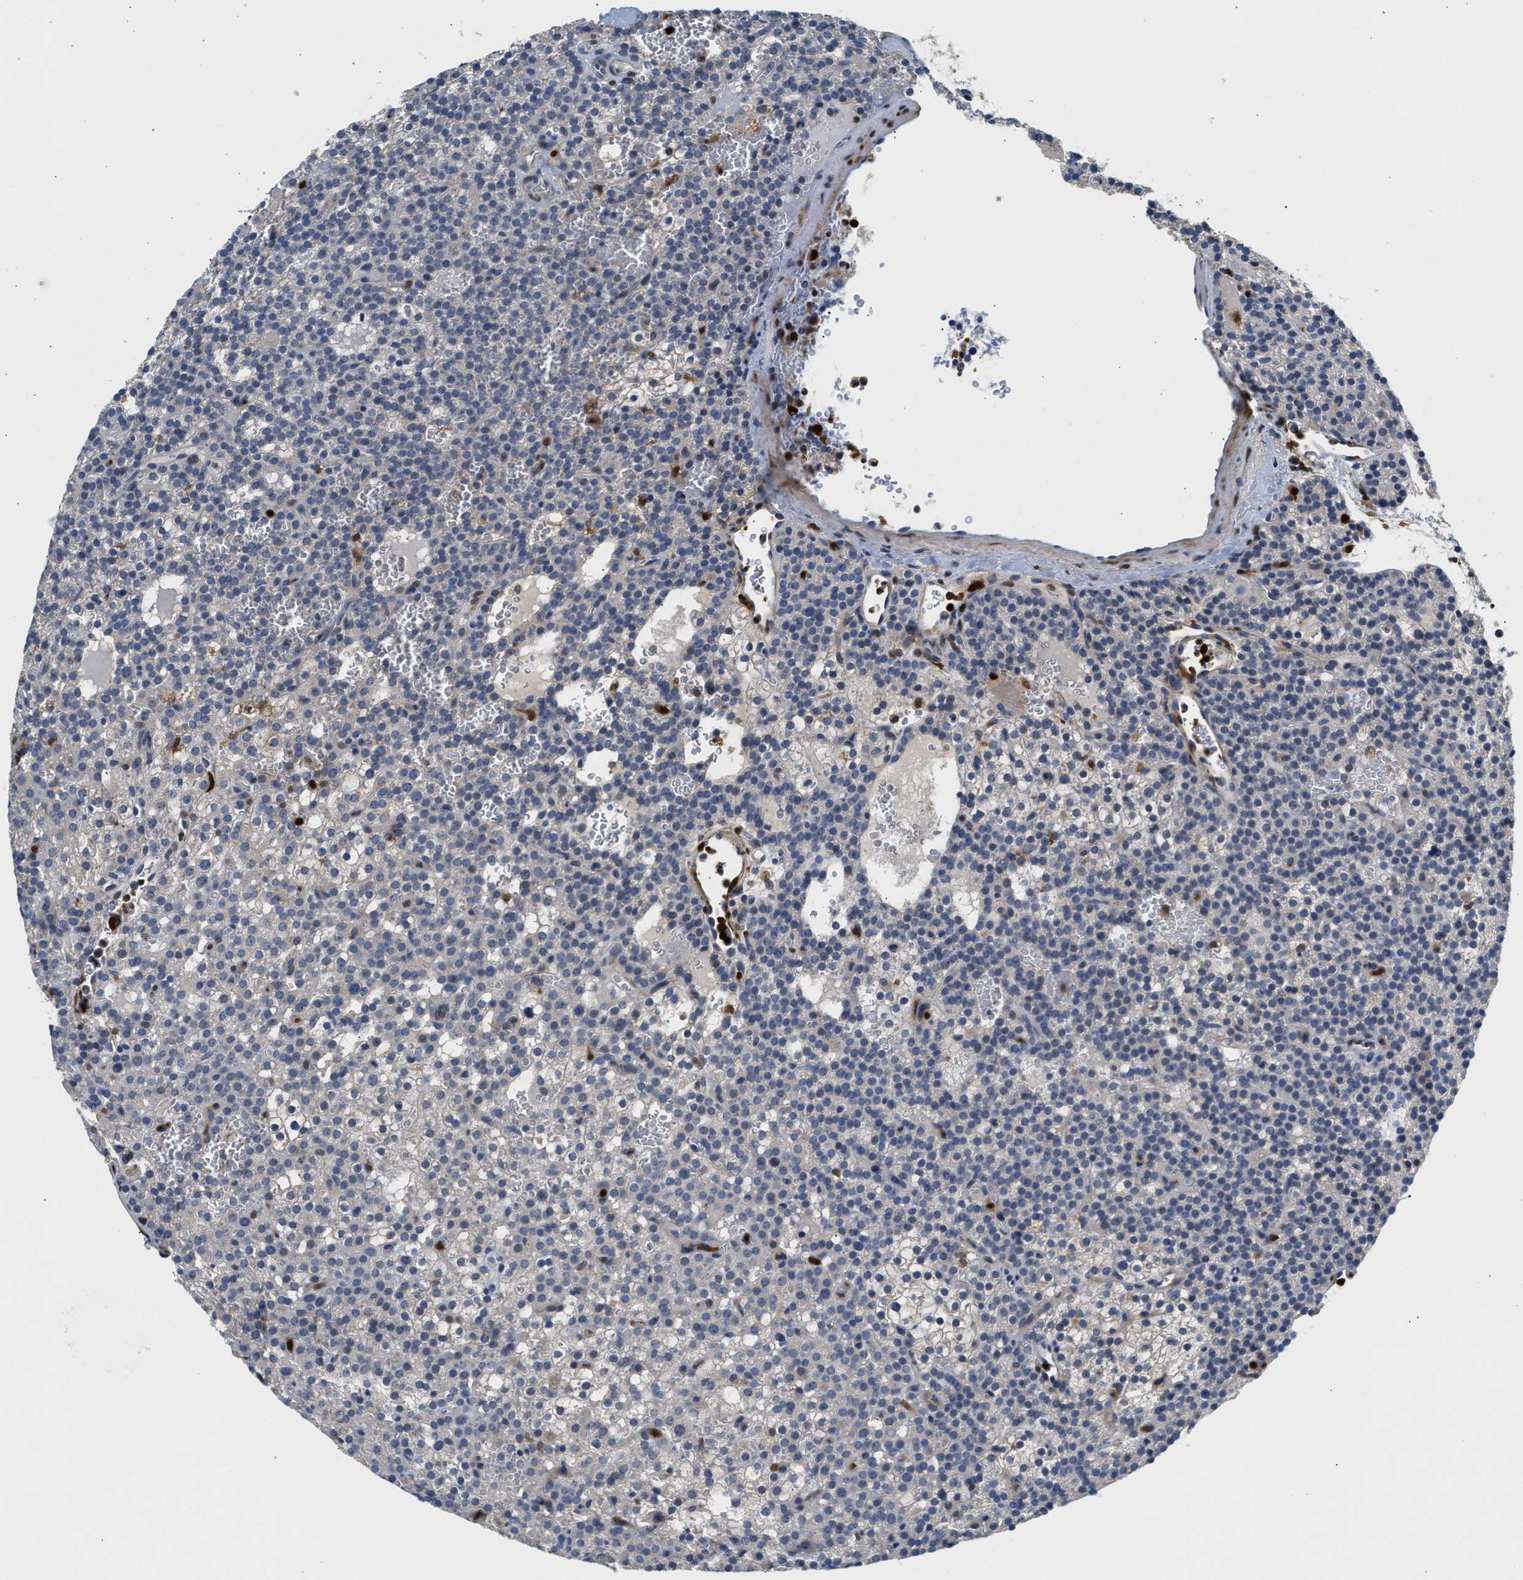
{"staining": {"intensity": "weak", "quantity": "<25%", "location": "cytoplasmic/membranous"}, "tissue": "parathyroid gland", "cell_type": "Glandular cells", "image_type": "normal", "snomed": [{"axis": "morphology", "description": "Normal tissue, NOS"}, {"axis": "morphology", "description": "Adenoma, NOS"}, {"axis": "topography", "description": "Parathyroid gland"}], "caption": "Immunohistochemistry histopathology image of unremarkable parathyroid gland: human parathyroid gland stained with DAB shows no significant protein positivity in glandular cells.", "gene": "SLIT2", "patient": {"sex": "female", "age": 74}}